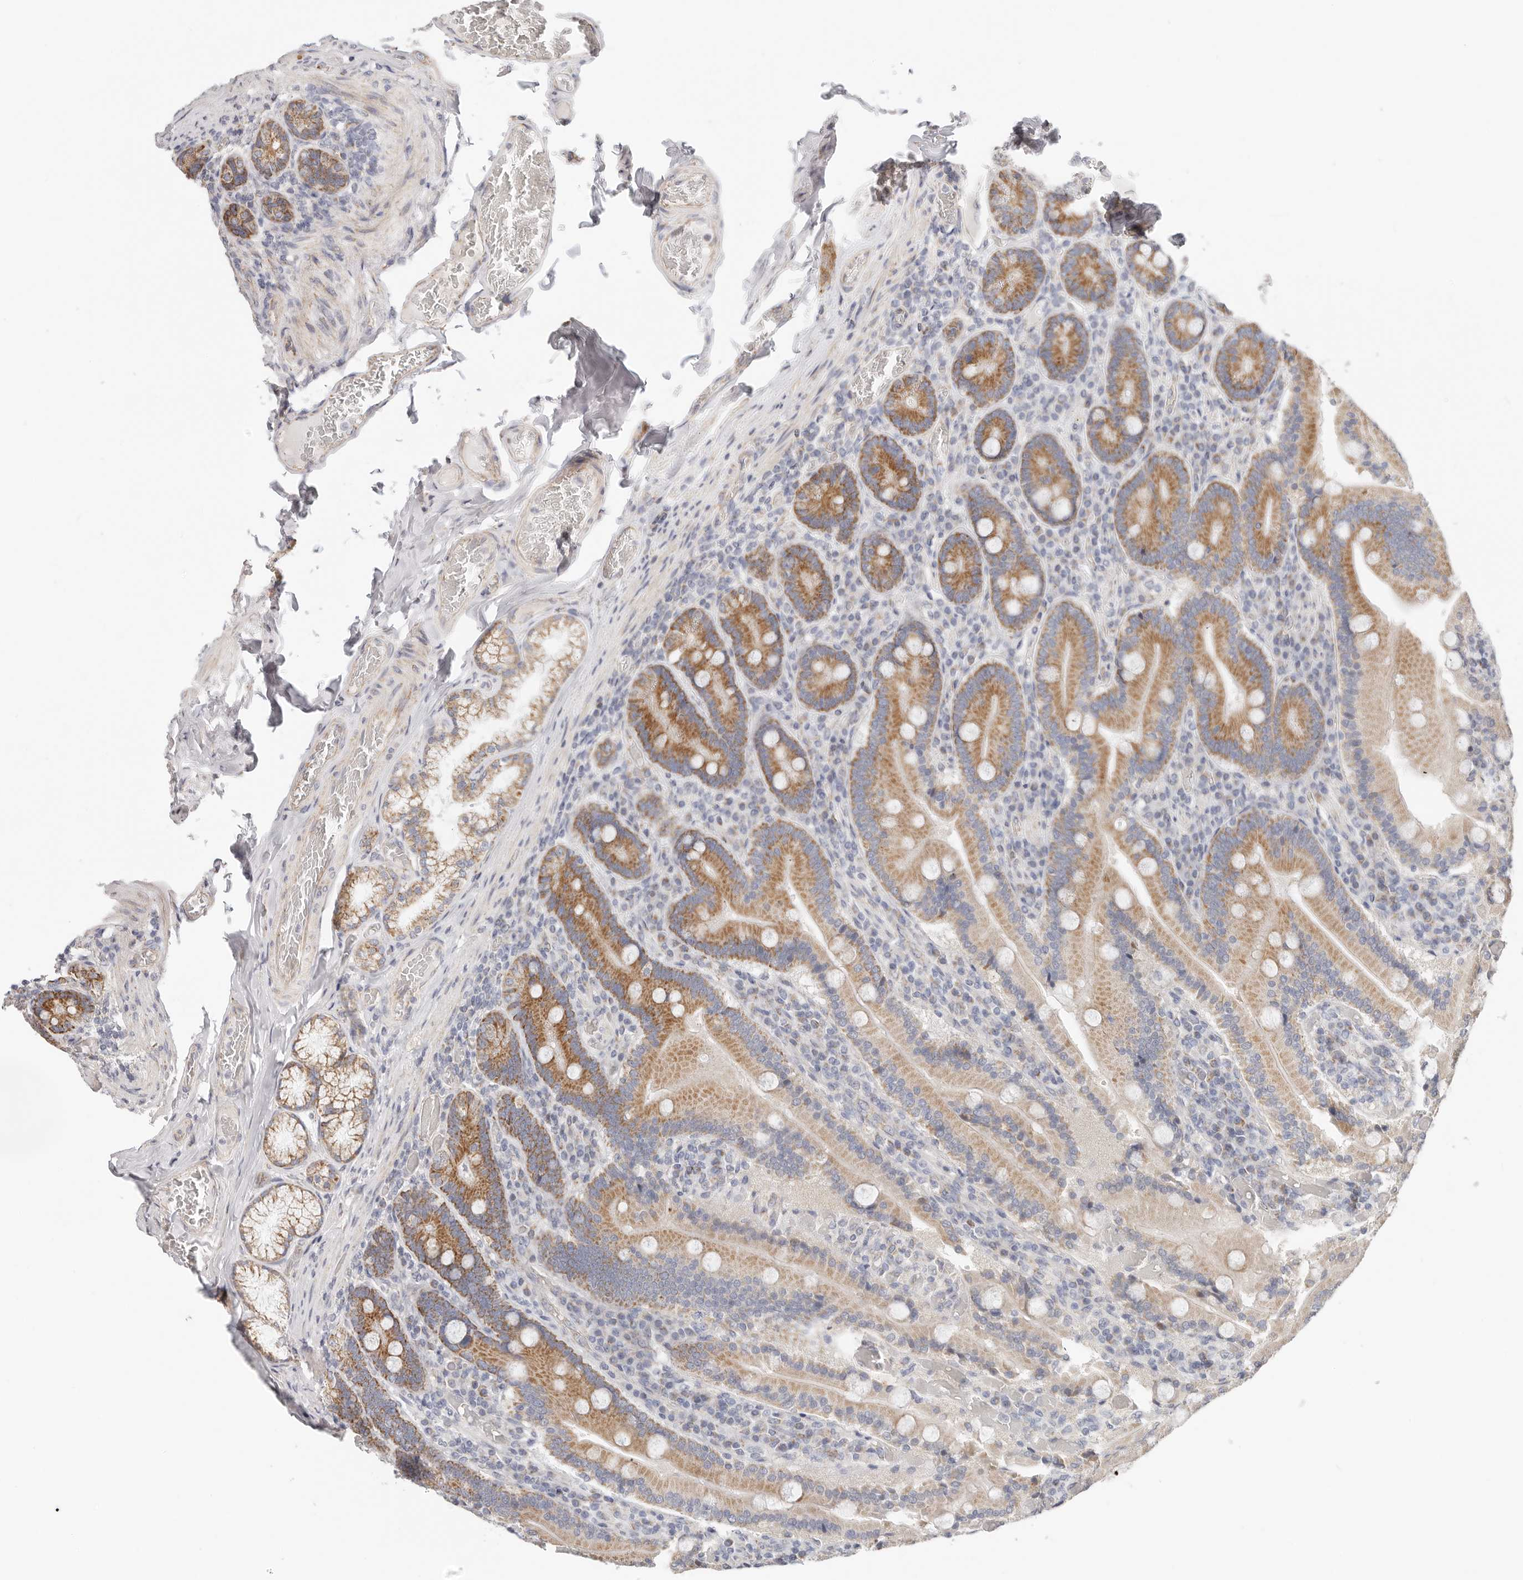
{"staining": {"intensity": "moderate", "quantity": "25%-75%", "location": "cytoplasmic/membranous"}, "tissue": "duodenum", "cell_type": "Glandular cells", "image_type": "normal", "snomed": [{"axis": "morphology", "description": "Normal tissue, NOS"}, {"axis": "topography", "description": "Duodenum"}], "caption": "Brown immunohistochemical staining in unremarkable human duodenum reveals moderate cytoplasmic/membranous staining in about 25%-75% of glandular cells.", "gene": "AFDN", "patient": {"sex": "female", "age": 62}}